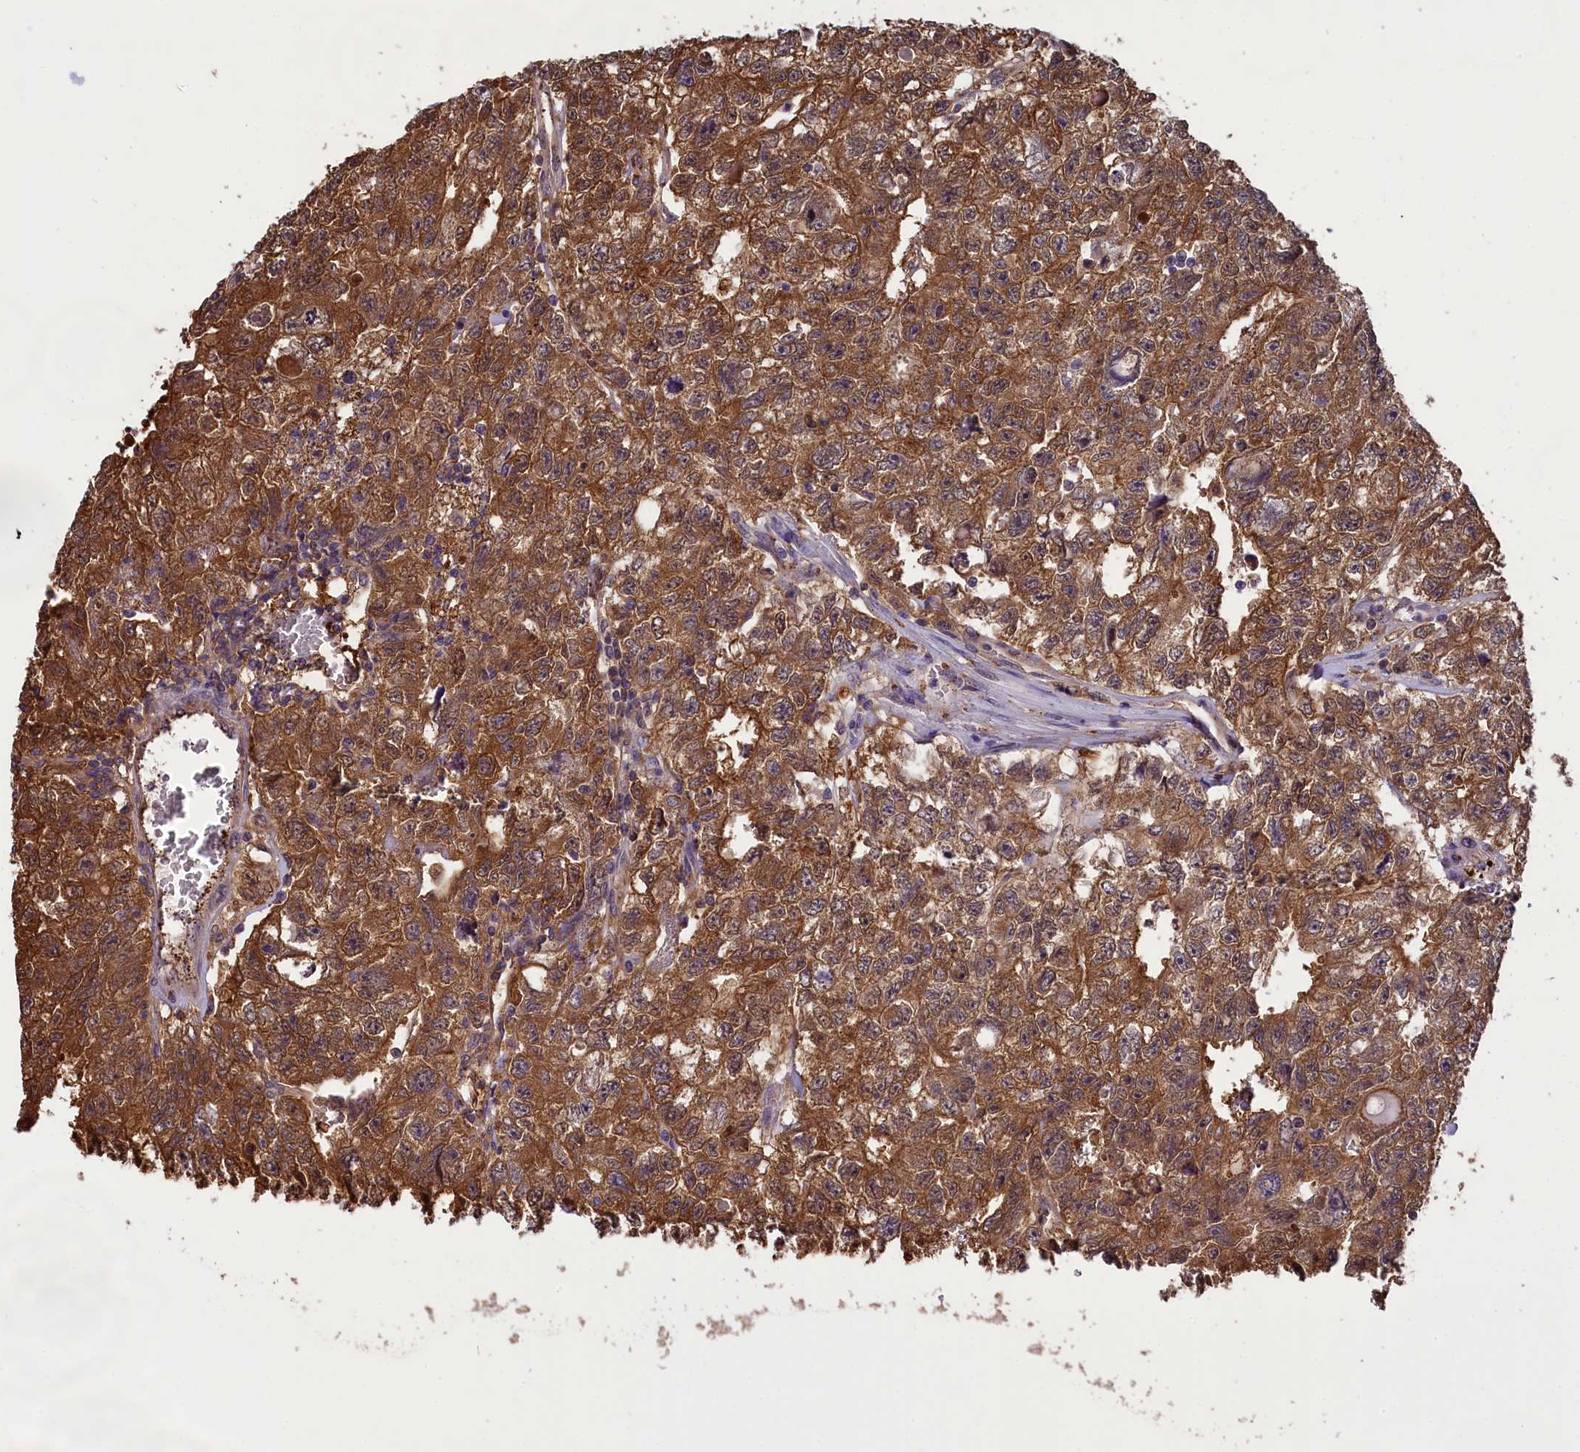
{"staining": {"intensity": "strong", "quantity": ">75%", "location": "cytoplasmic/membranous,nuclear"}, "tissue": "testis cancer", "cell_type": "Tumor cells", "image_type": "cancer", "snomed": [{"axis": "morphology", "description": "Carcinoma, Embryonal, NOS"}, {"axis": "topography", "description": "Testis"}], "caption": "IHC (DAB) staining of testis cancer (embryonal carcinoma) exhibits strong cytoplasmic/membranous and nuclear protein expression in approximately >75% of tumor cells.", "gene": "ABCC8", "patient": {"sex": "male", "age": 26}}